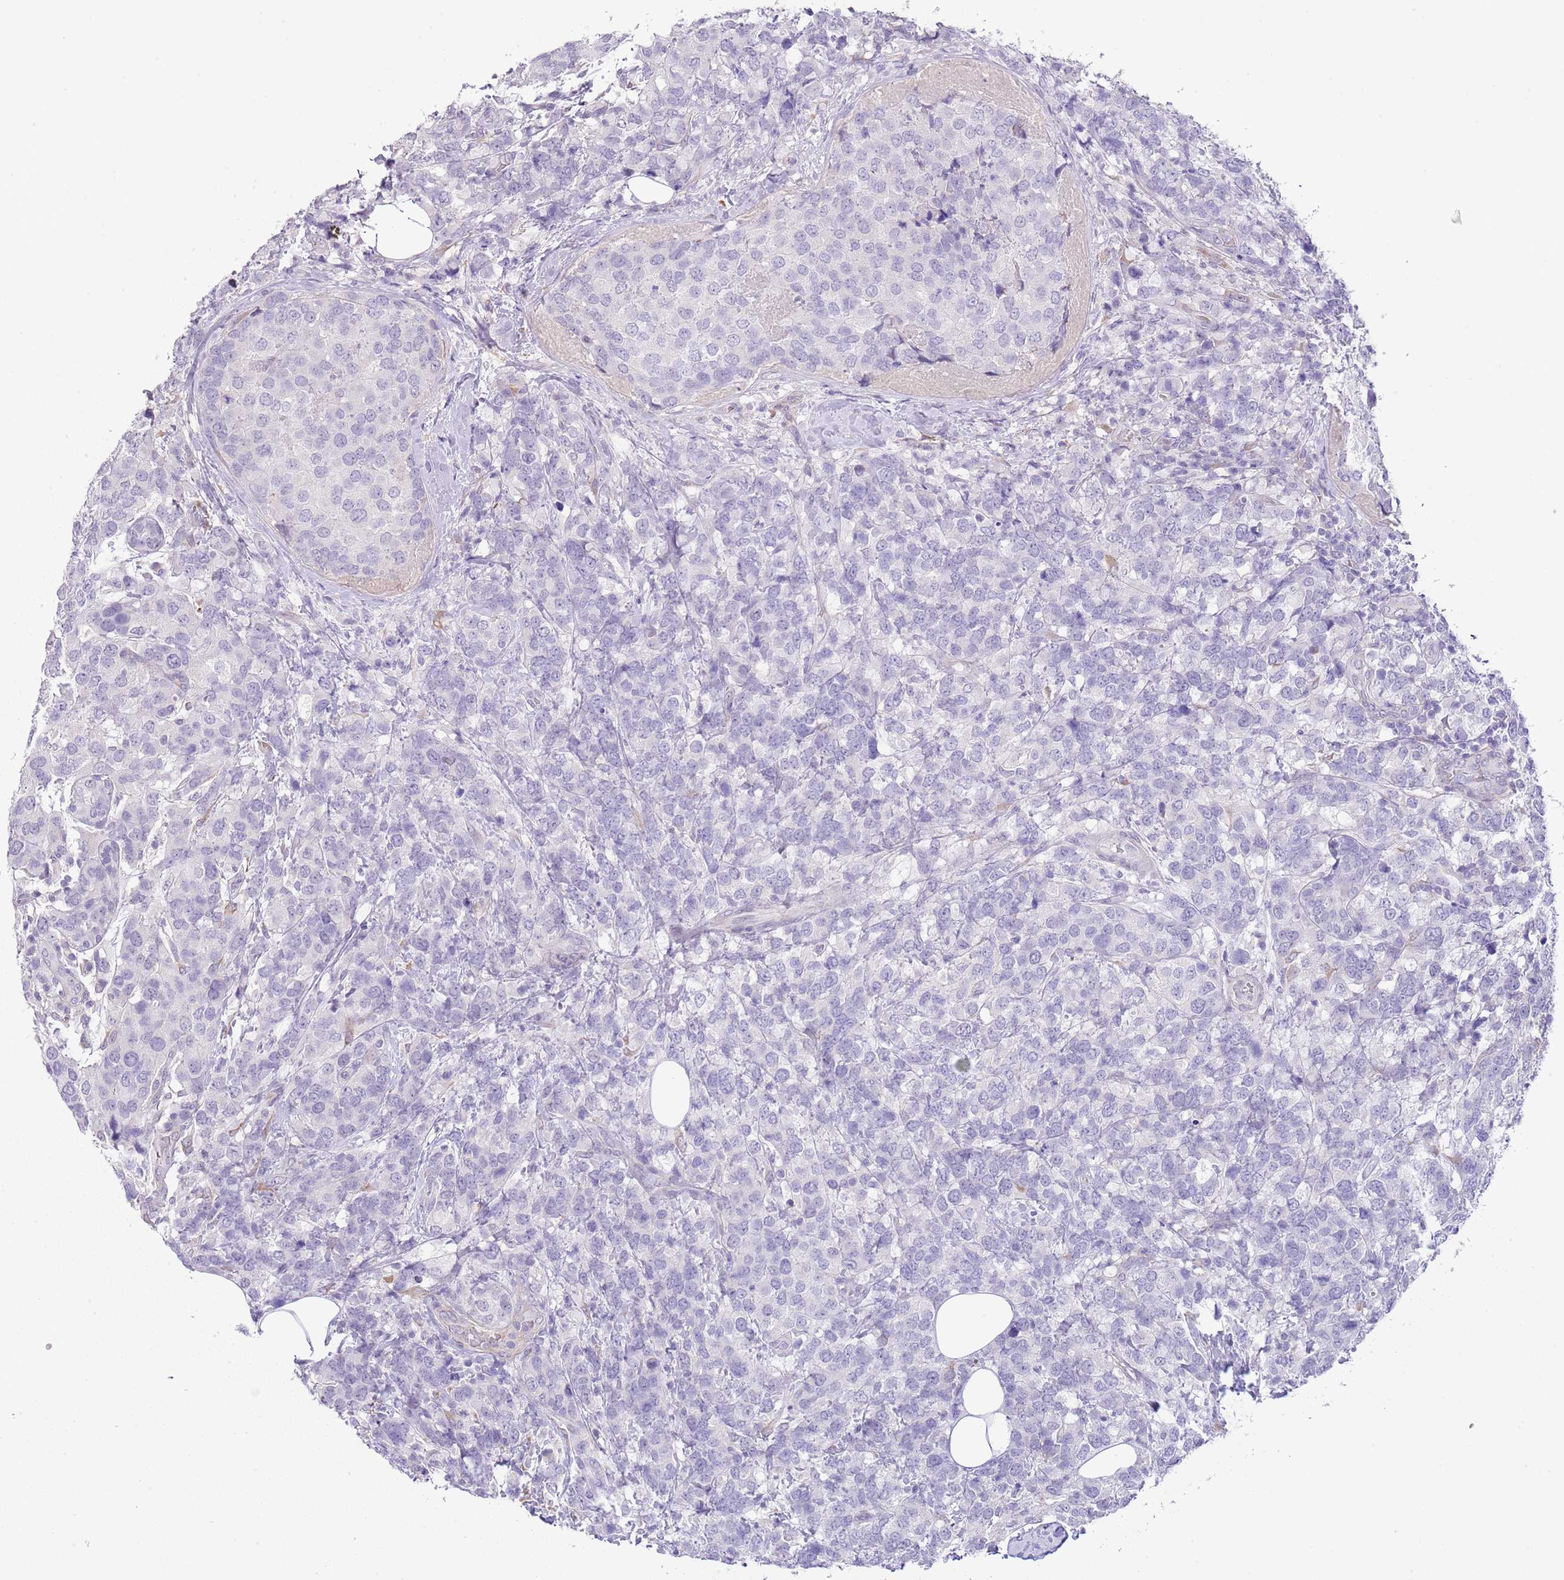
{"staining": {"intensity": "negative", "quantity": "none", "location": "none"}, "tissue": "breast cancer", "cell_type": "Tumor cells", "image_type": "cancer", "snomed": [{"axis": "morphology", "description": "Lobular carcinoma"}, {"axis": "topography", "description": "Breast"}], "caption": "Human lobular carcinoma (breast) stained for a protein using IHC exhibits no positivity in tumor cells.", "gene": "MIDN", "patient": {"sex": "female", "age": 59}}